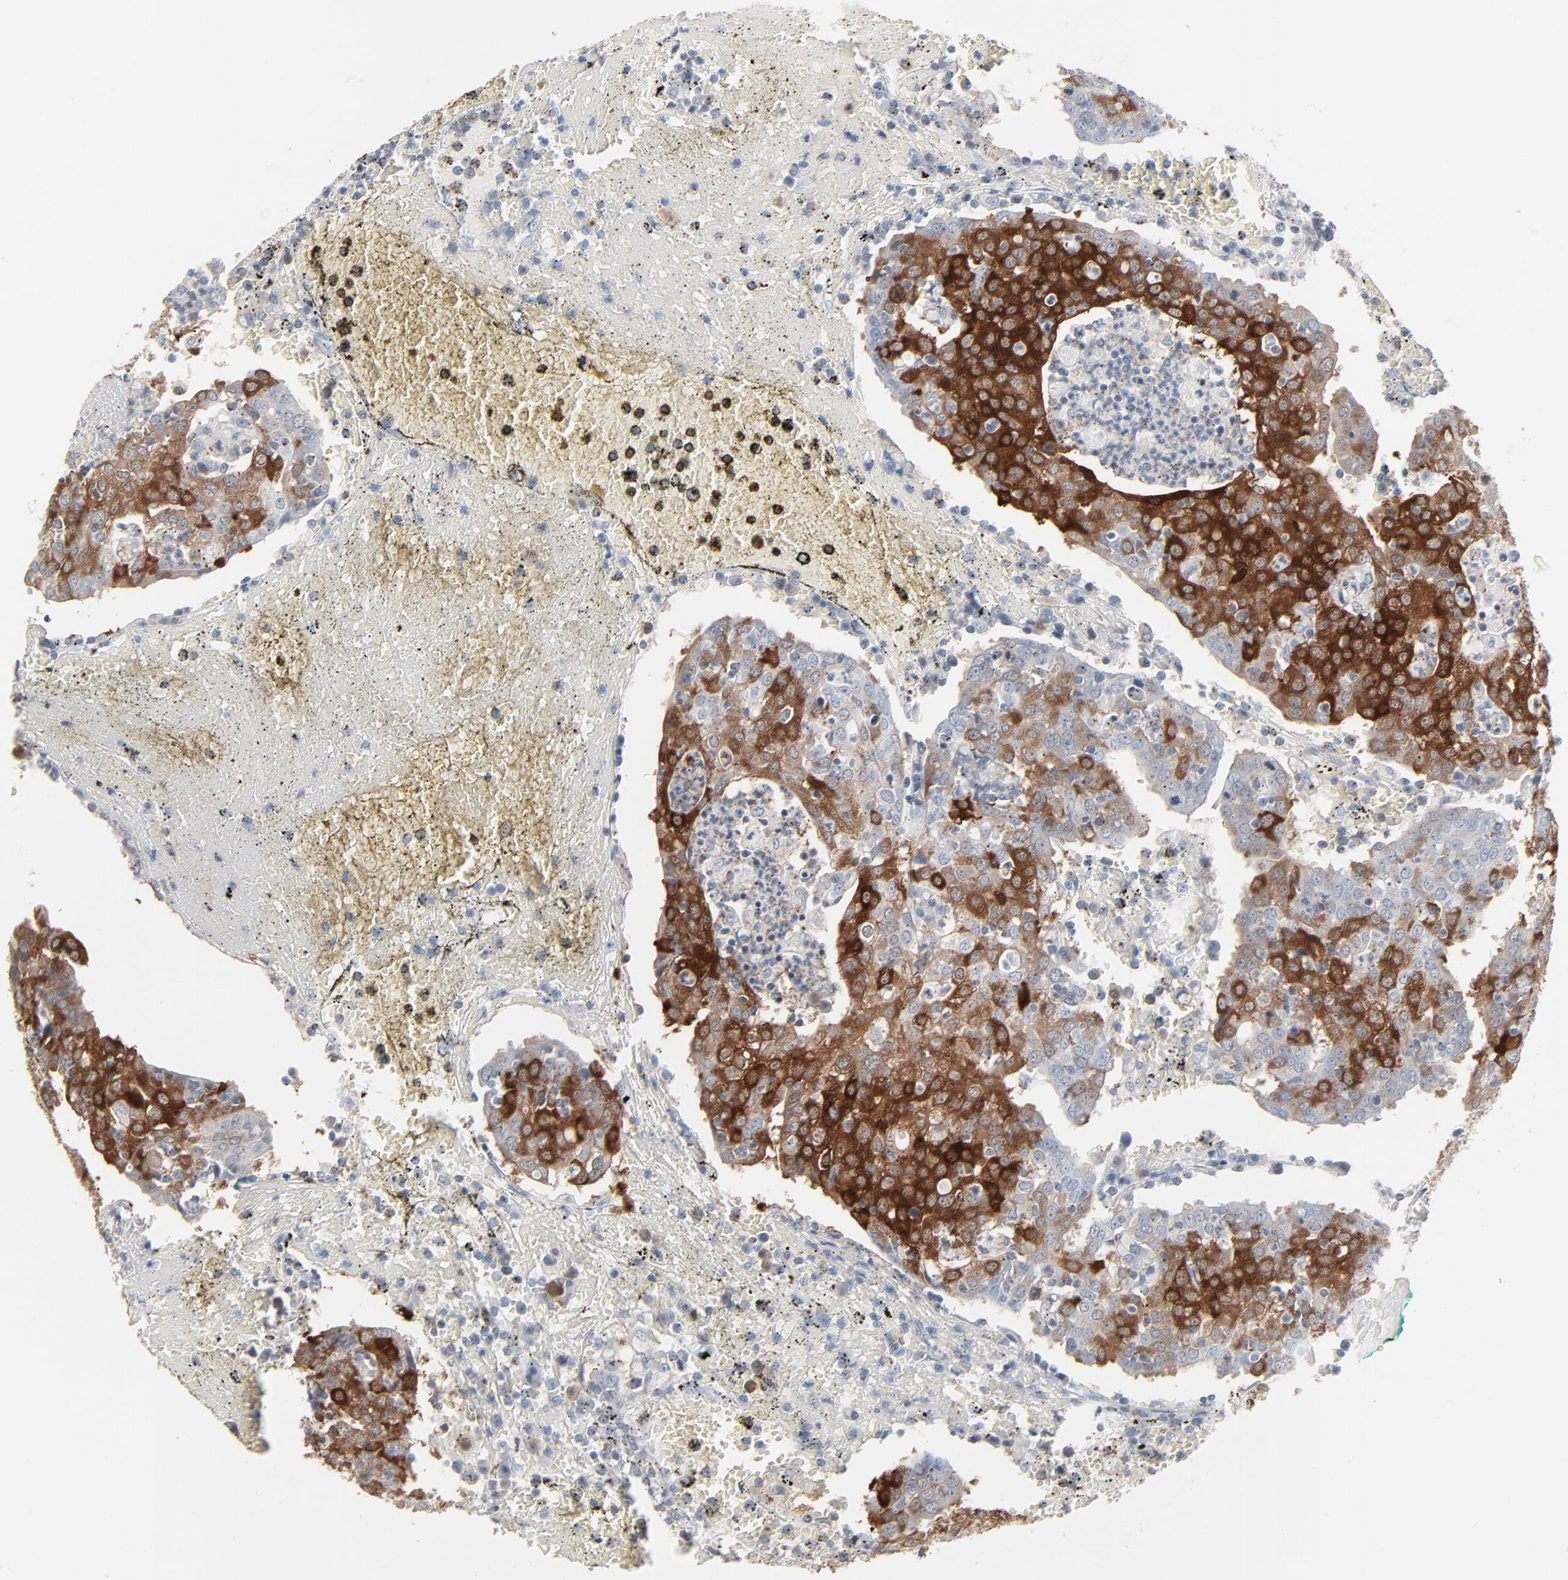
{"staining": {"intensity": "strong", "quantity": "25%-75%", "location": "cytoplasmic/membranous"}, "tissue": "head and neck cancer", "cell_type": "Tumor cells", "image_type": "cancer", "snomed": [{"axis": "morphology", "description": "Adenocarcinoma, NOS"}, {"axis": "topography", "description": "Salivary gland"}, {"axis": "topography", "description": "Head-Neck"}], "caption": "A high-resolution micrograph shows IHC staining of adenocarcinoma (head and neck), which reveals strong cytoplasmic/membranous staining in about 25%-75% of tumor cells.", "gene": "PHGDH", "patient": {"sex": "female", "age": 65}}